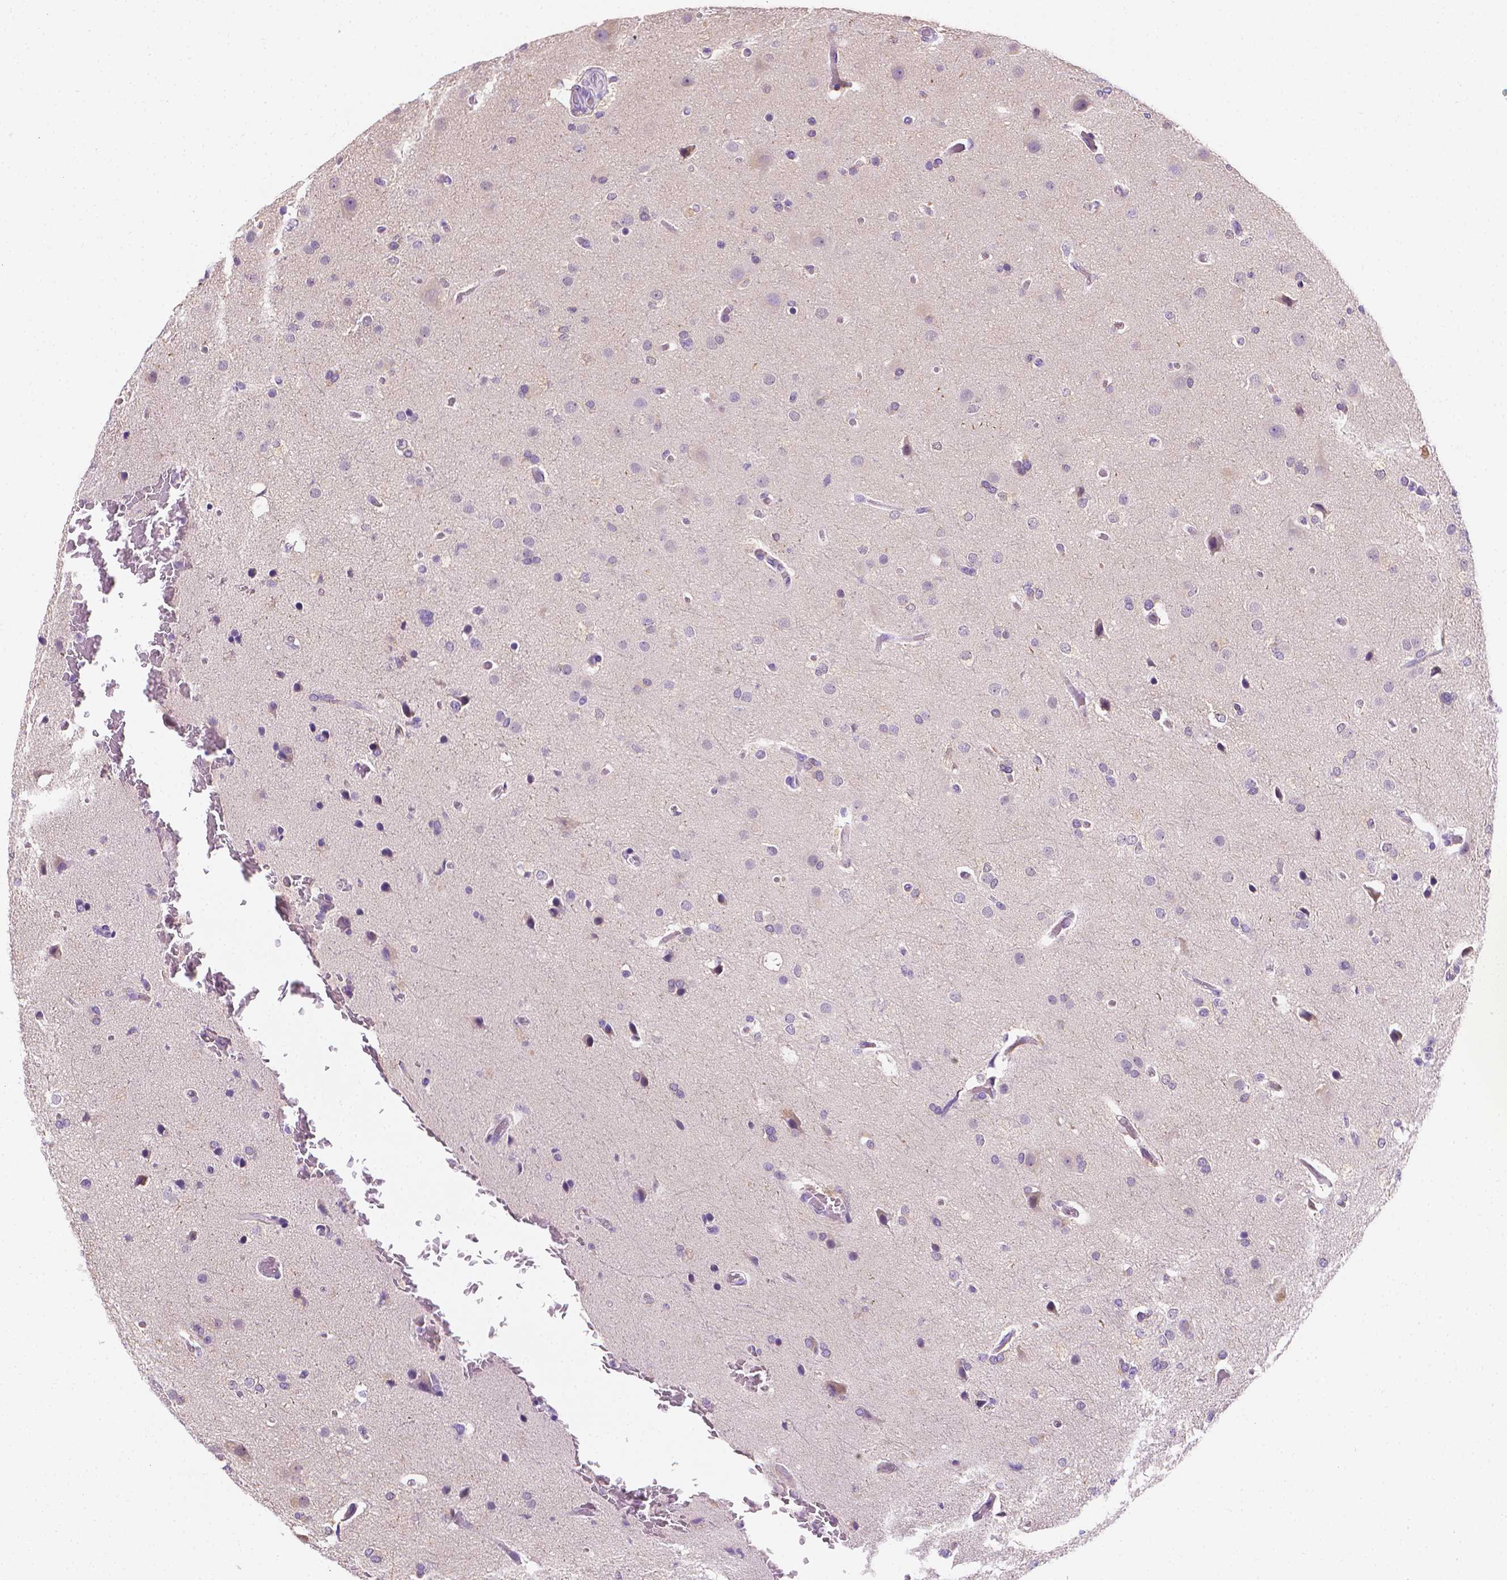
{"staining": {"intensity": "negative", "quantity": "none", "location": "none"}, "tissue": "glioma", "cell_type": "Tumor cells", "image_type": "cancer", "snomed": [{"axis": "morphology", "description": "Glioma, malignant, High grade"}, {"axis": "topography", "description": "Brain"}], "caption": "Glioma was stained to show a protein in brown. There is no significant staining in tumor cells. (DAB (3,3'-diaminobenzidine) immunohistochemistry, high magnification).", "gene": "FASN", "patient": {"sex": "male", "age": 68}}